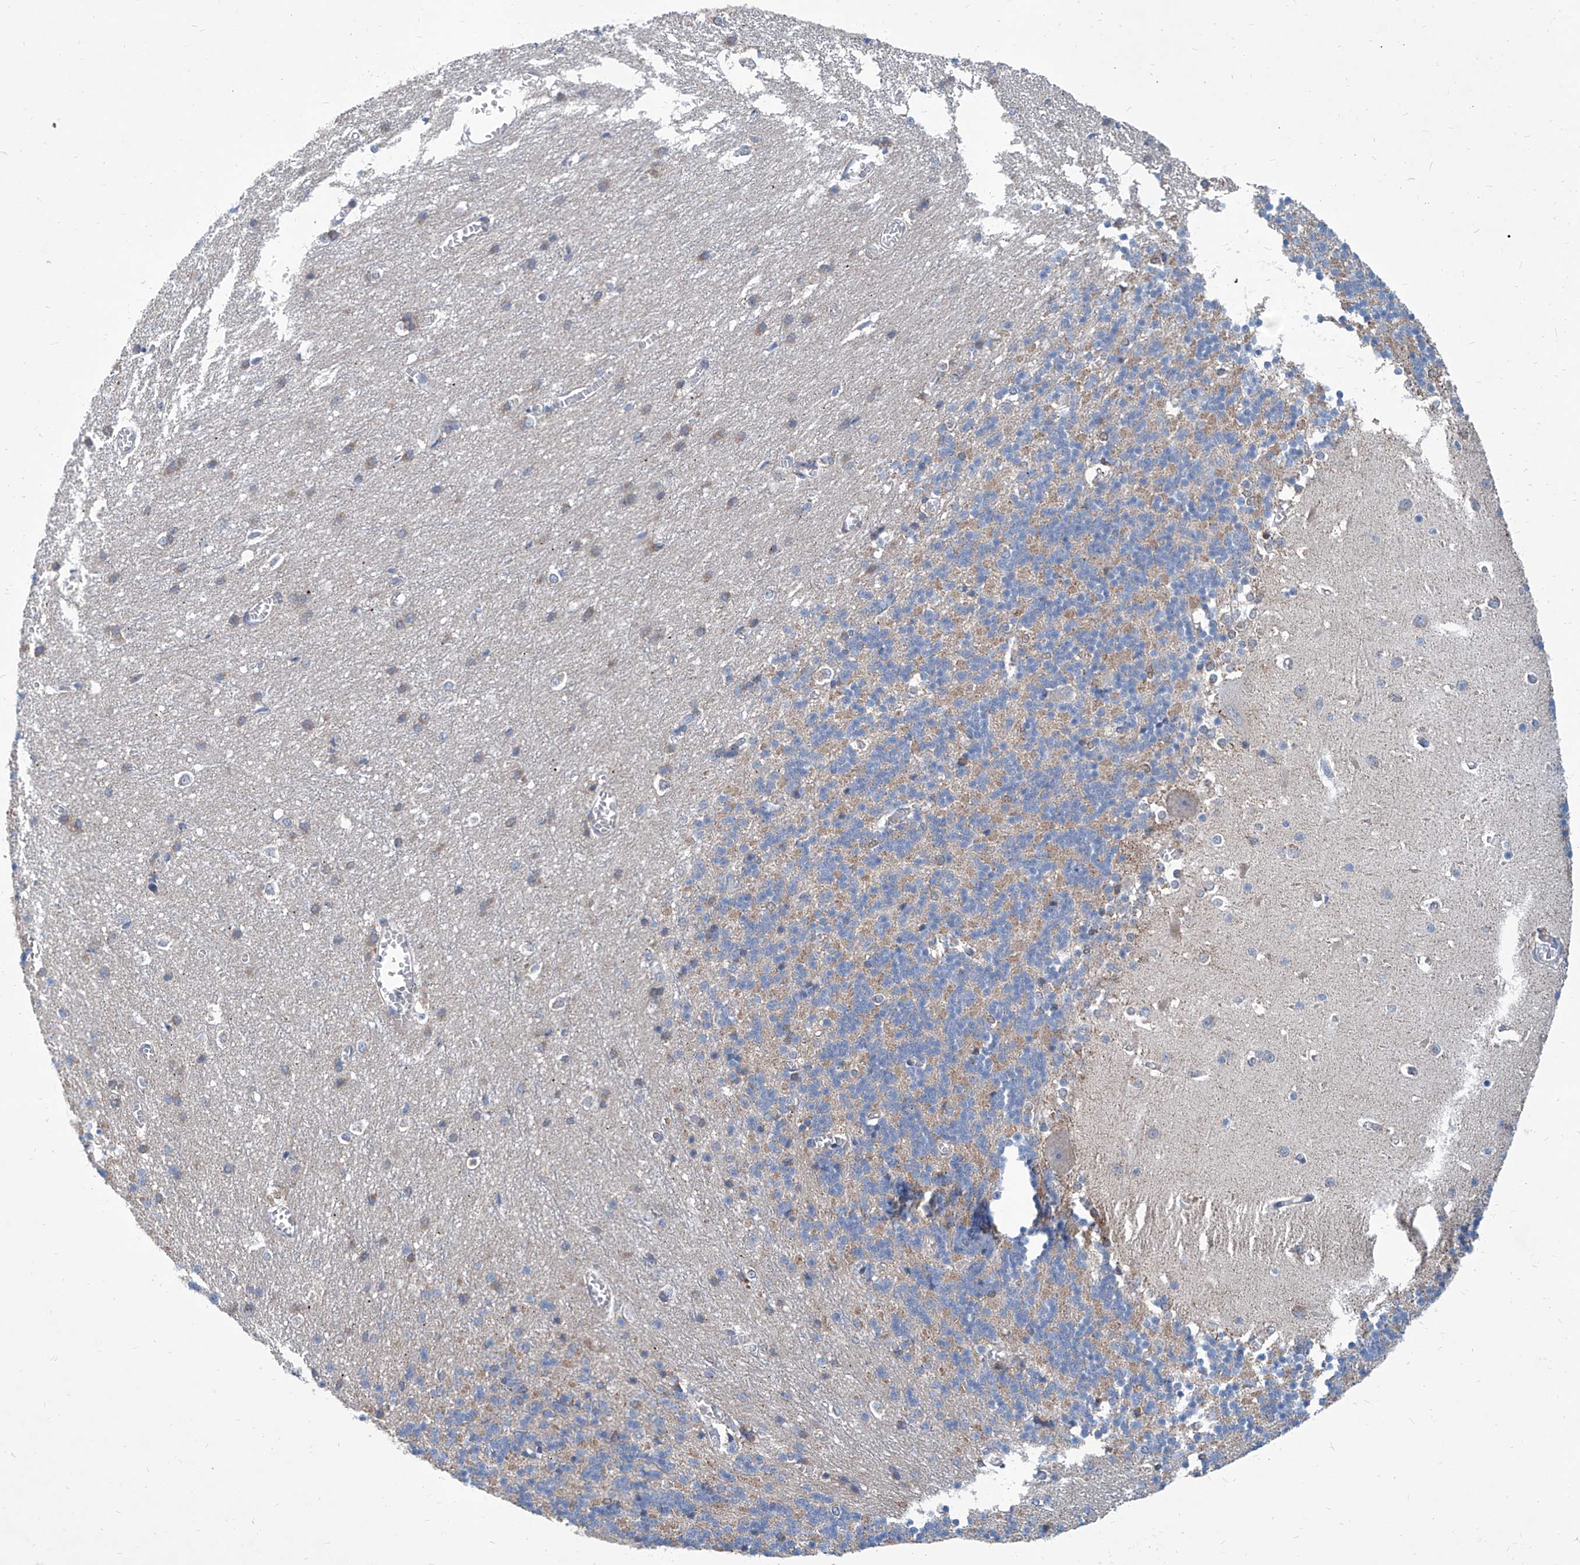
{"staining": {"intensity": "moderate", "quantity": "<25%", "location": "cytoplasmic/membranous"}, "tissue": "cerebellum", "cell_type": "Cells in granular layer", "image_type": "normal", "snomed": [{"axis": "morphology", "description": "Normal tissue, NOS"}, {"axis": "topography", "description": "Cerebellum"}], "caption": "Immunohistochemistry histopathology image of unremarkable human cerebellum stained for a protein (brown), which reveals low levels of moderate cytoplasmic/membranous positivity in approximately <25% of cells in granular layer.", "gene": "USP48", "patient": {"sex": "male", "age": 37}}